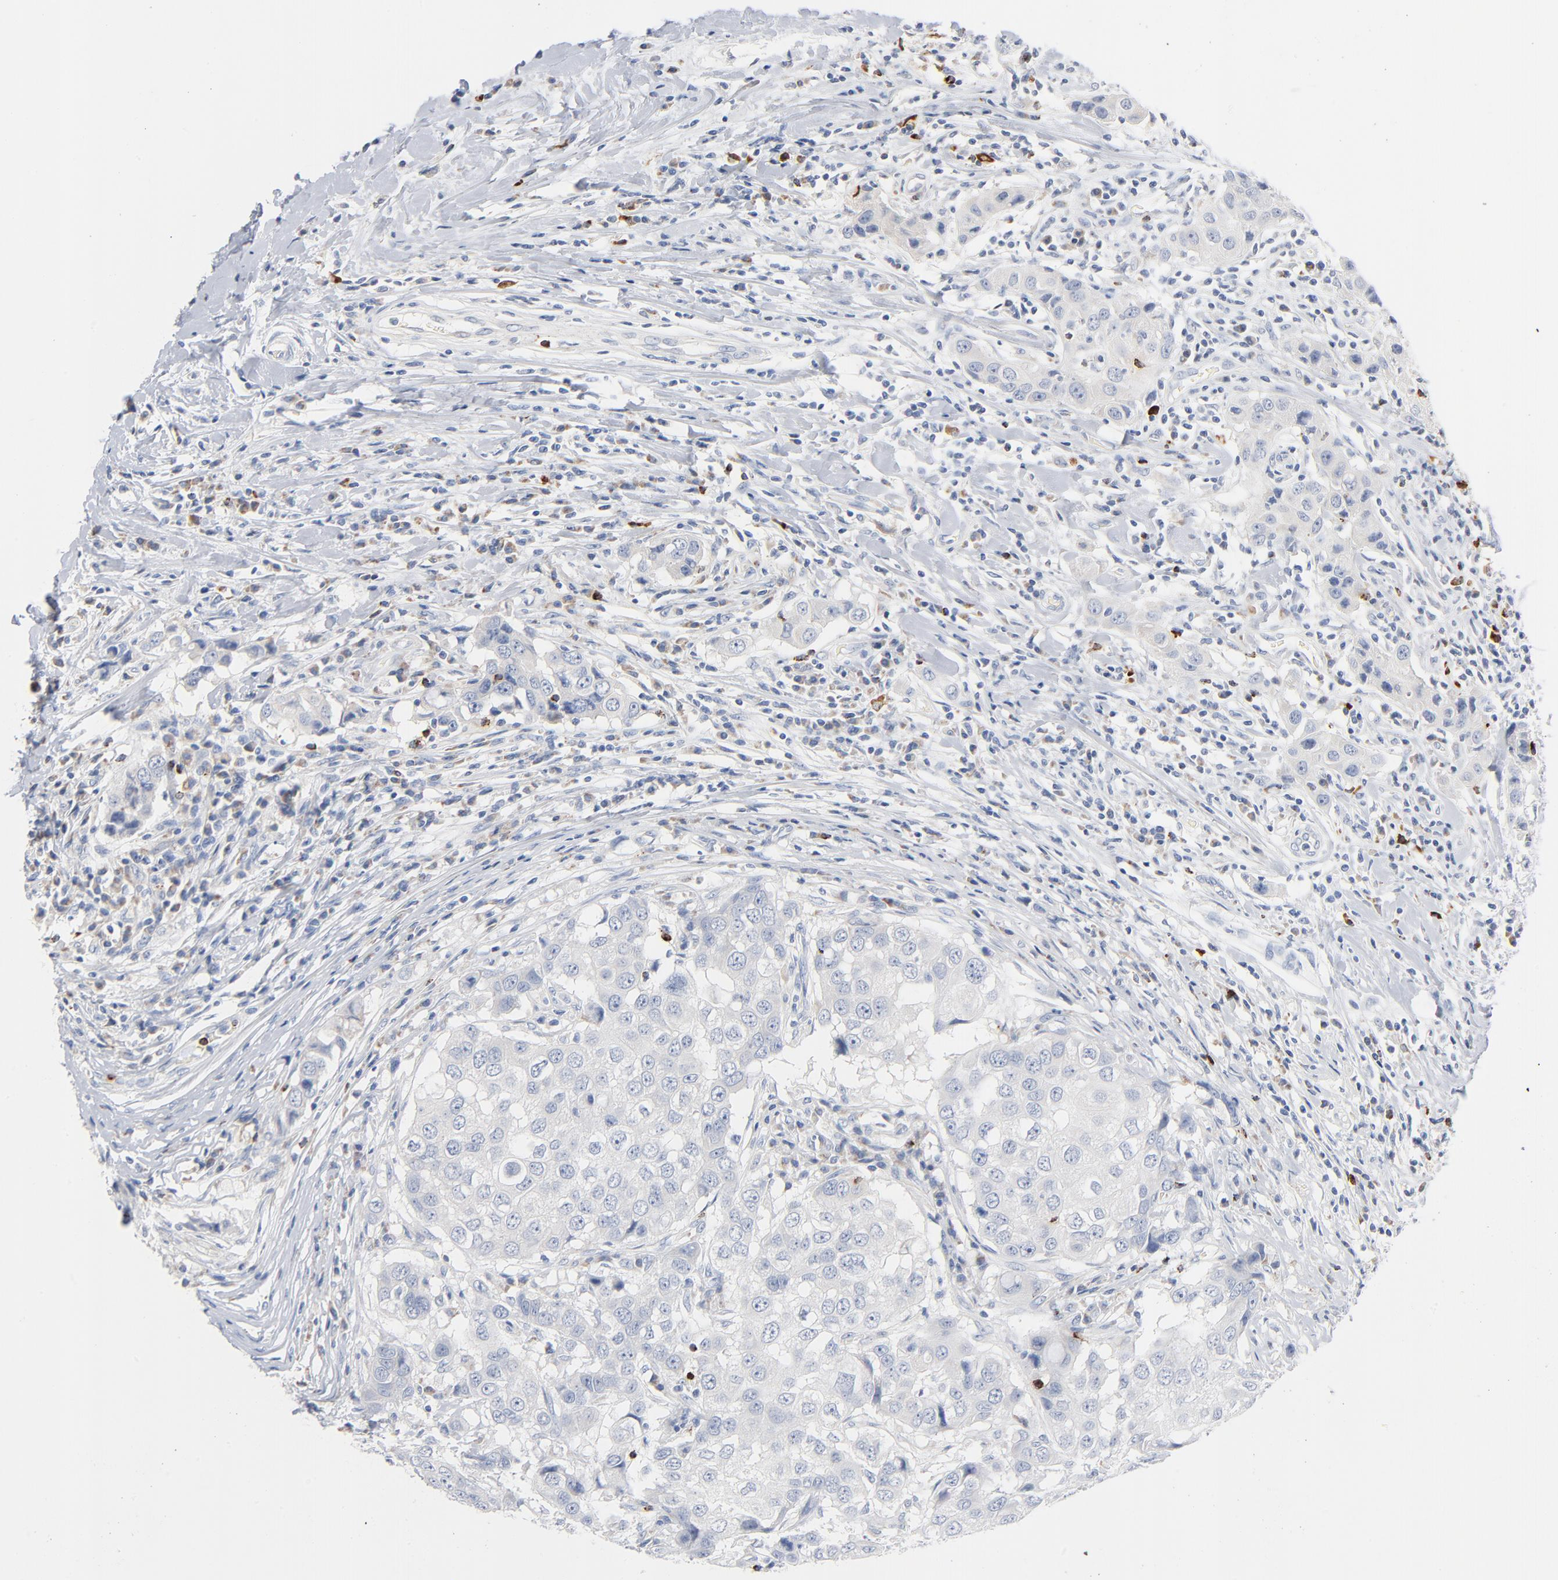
{"staining": {"intensity": "negative", "quantity": "none", "location": "none"}, "tissue": "breast cancer", "cell_type": "Tumor cells", "image_type": "cancer", "snomed": [{"axis": "morphology", "description": "Duct carcinoma"}, {"axis": "topography", "description": "Breast"}], "caption": "This is an immunohistochemistry (IHC) image of human breast cancer (infiltrating ductal carcinoma). There is no staining in tumor cells.", "gene": "GZMB", "patient": {"sex": "female", "age": 27}}